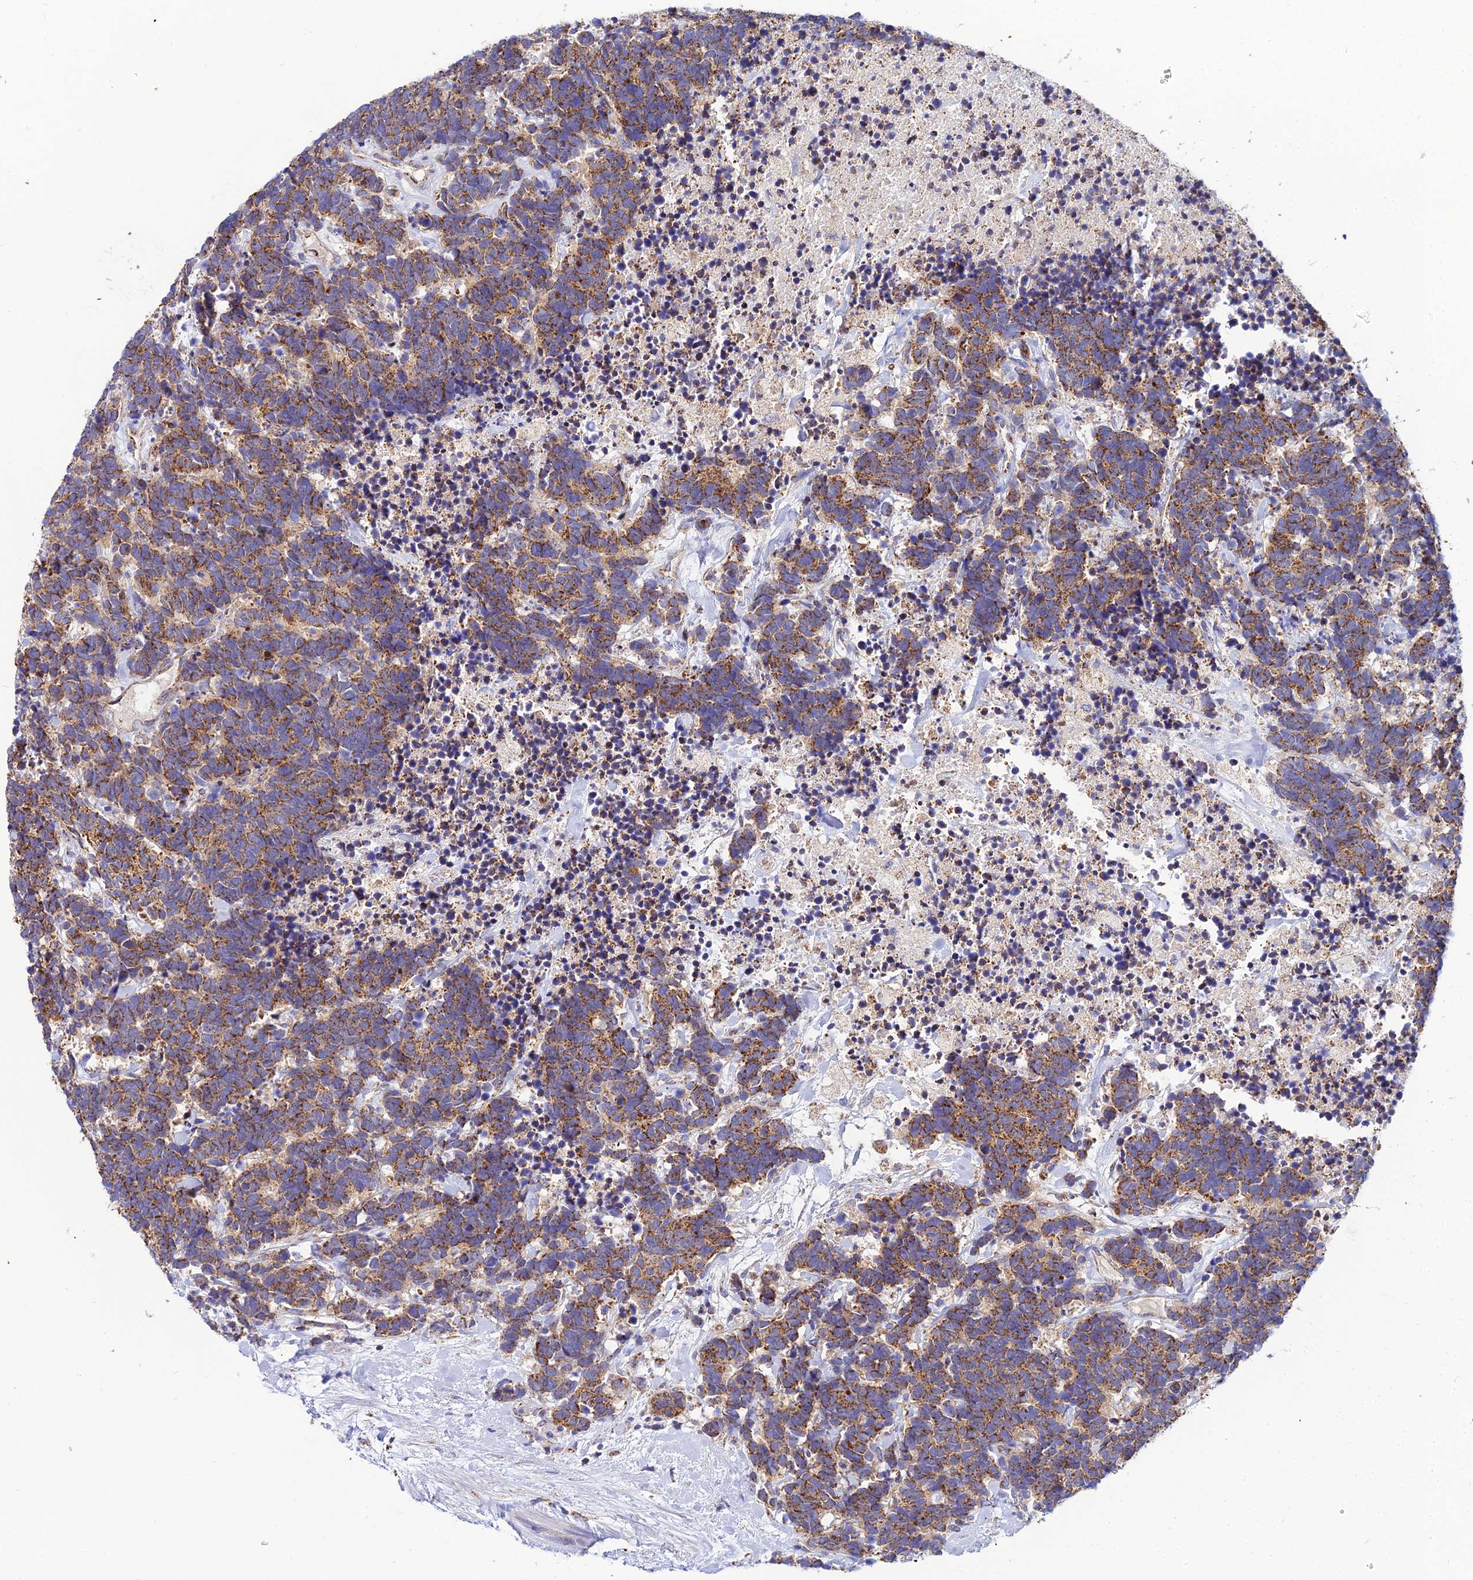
{"staining": {"intensity": "moderate", "quantity": ">75%", "location": "cytoplasmic/membranous"}, "tissue": "carcinoid", "cell_type": "Tumor cells", "image_type": "cancer", "snomed": [{"axis": "morphology", "description": "Carcinoma, NOS"}, {"axis": "morphology", "description": "Carcinoid, malignant, NOS"}, {"axis": "topography", "description": "Prostate"}], "caption": "A brown stain labels moderate cytoplasmic/membranous expression of a protein in carcinoid tumor cells. Nuclei are stained in blue.", "gene": "NIPSNAP3A", "patient": {"sex": "male", "age": 57}}